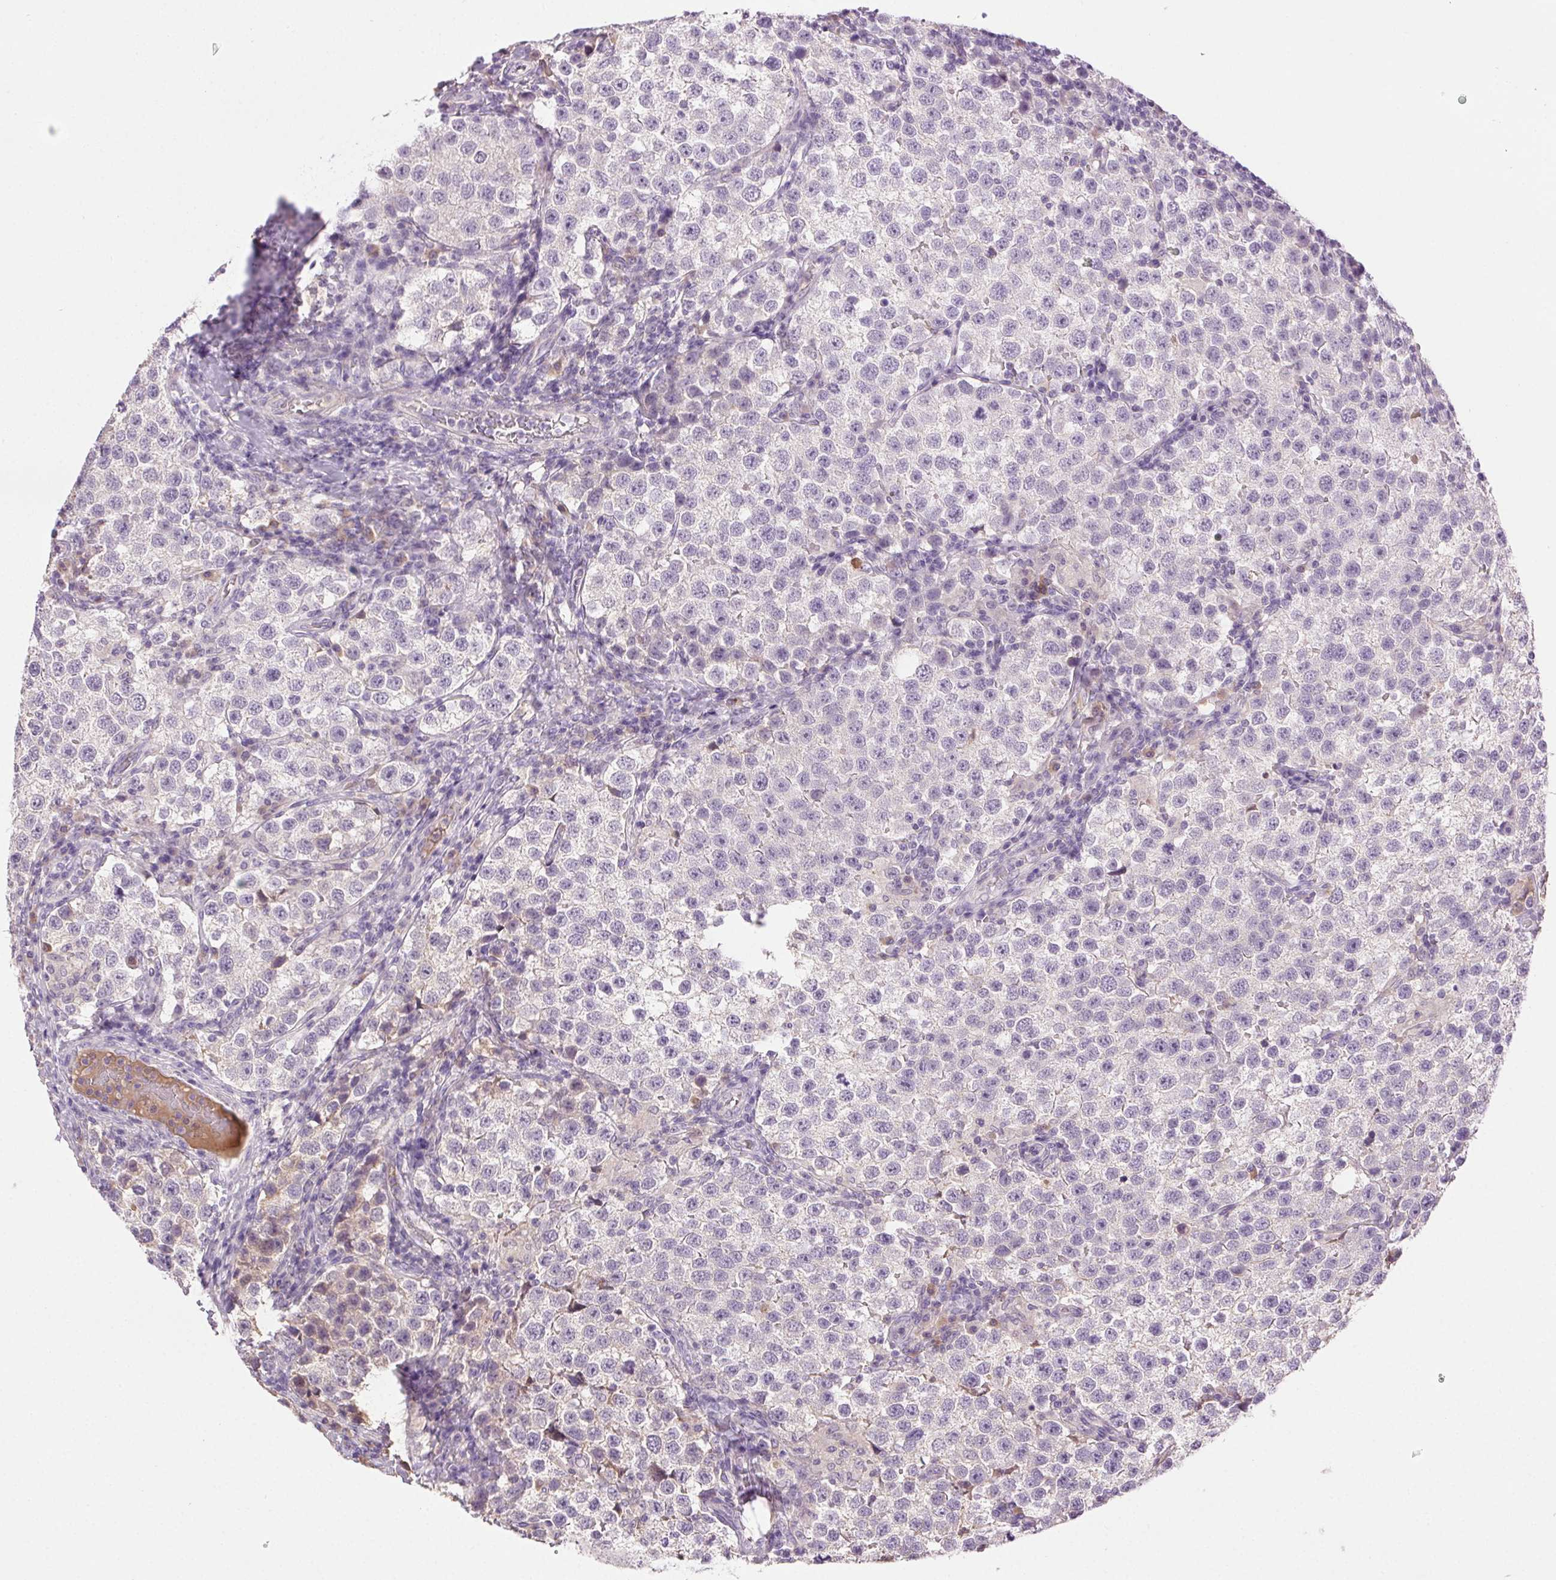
{"staining": {"intensity": "negative", "quantity": "none", "location": "none"}, "tissue": "testis cancer", "cell_type": "Tumor cells", "image_type": "cancer", "snomed": [{"axis": "morphology", "description": "Seminoma, NOS"}, {"axis": "topography", "description": "Testis"}], "caption": "IHC photomicrograph of human testis seminoma stained for a protein (brown), which reveals no expression in tumor cells.", "gene": "BPIFB2", "patient": {"sex": "male", "age": 37}}